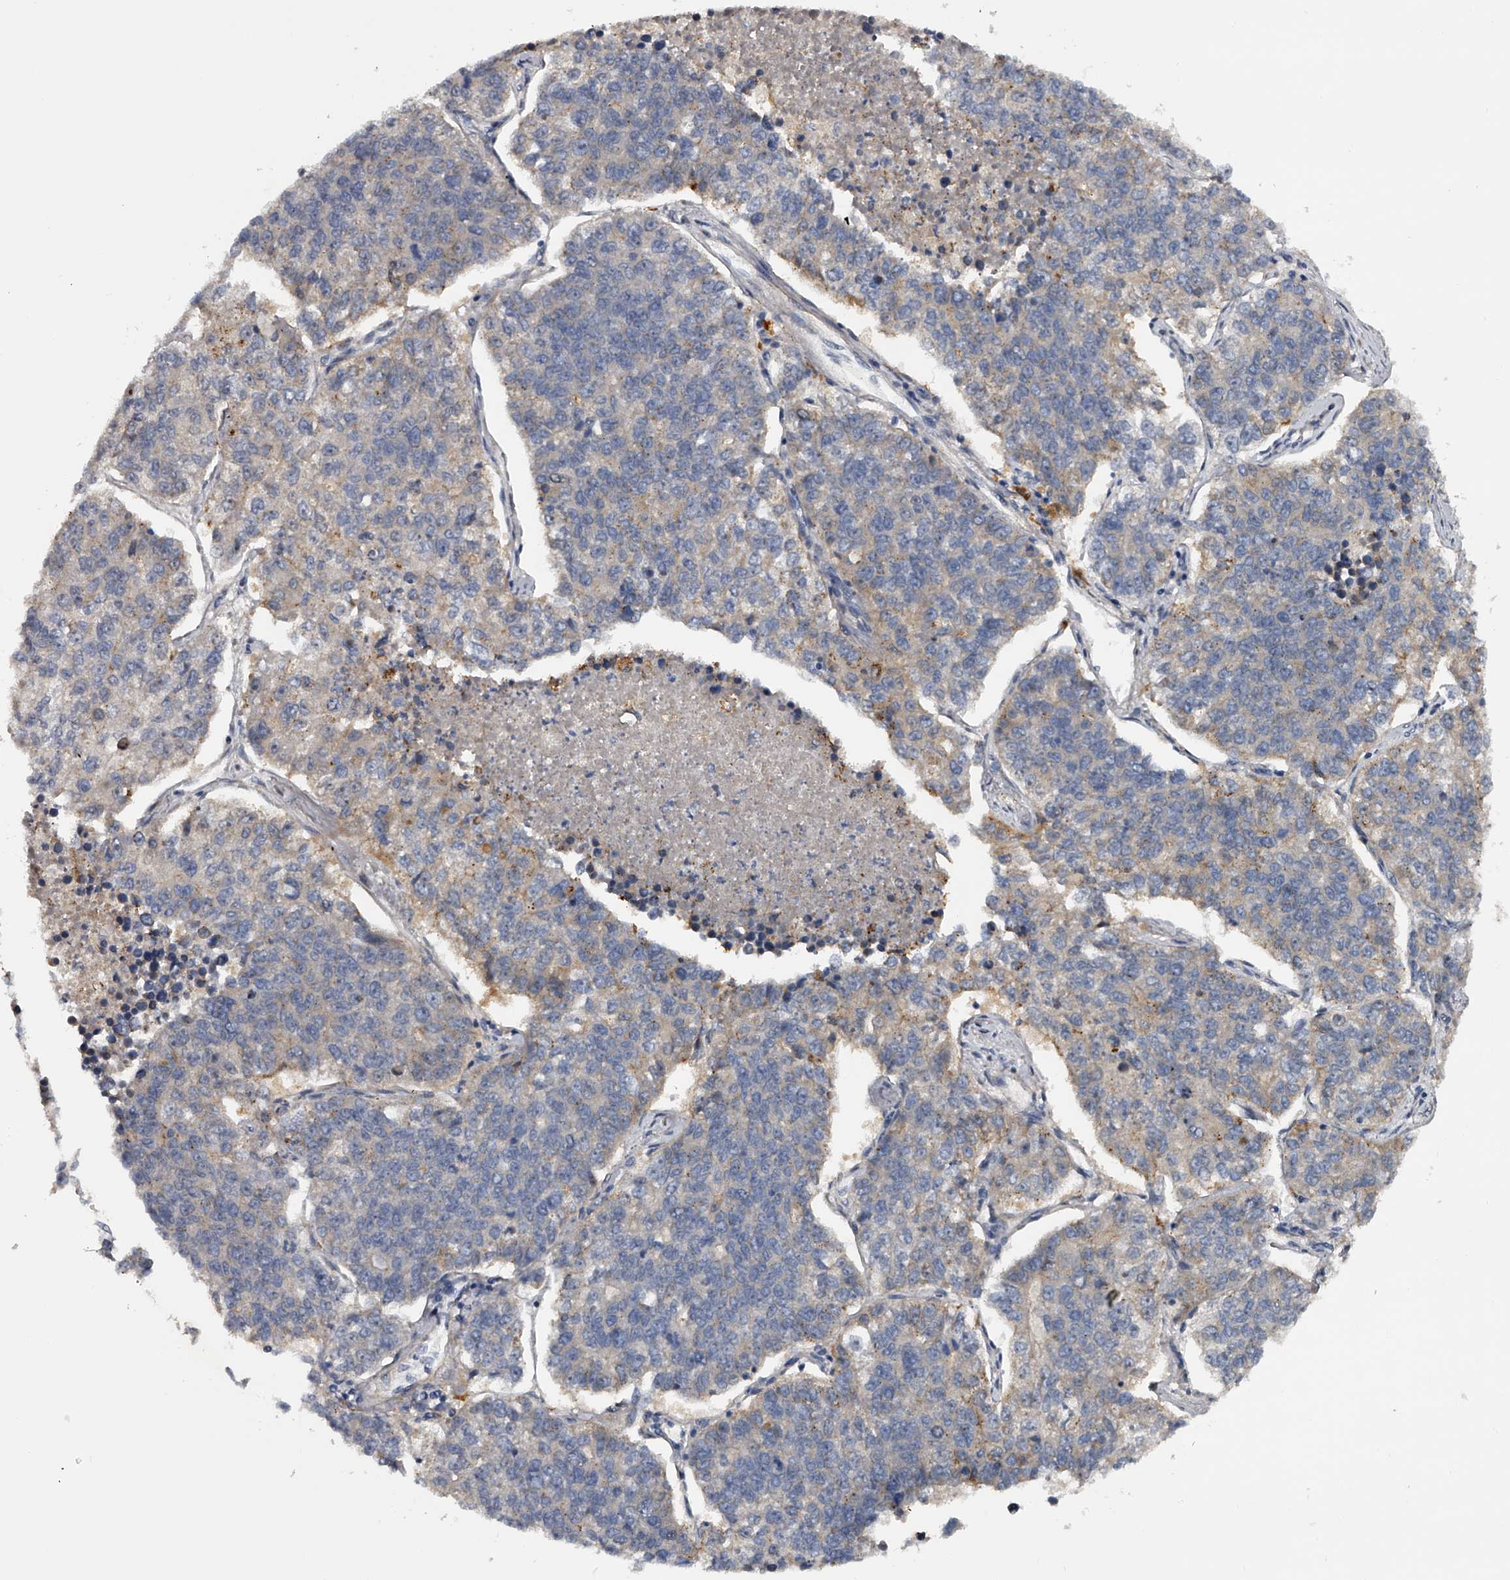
{"staining": {"intensity": "moderate", "quantity": "<25%", "location": "cytoplasmic/membranous"}, "tissue": "lung cancer", "cell_type": "Tumor cells", "image_type": "cancer", "snomed": [{"axis": "morphology", "description": "Adenocarcinoma, NOS"}, {"axis": "topography", "description": "Lung"}], "caption": "Tumor cells reveal low levels of moderate cytoplasmic/membranous positivity in about <25% of cells in lung cancer.", "gene": "MDN1", "patient": {"sex": "male", "age": 49}}